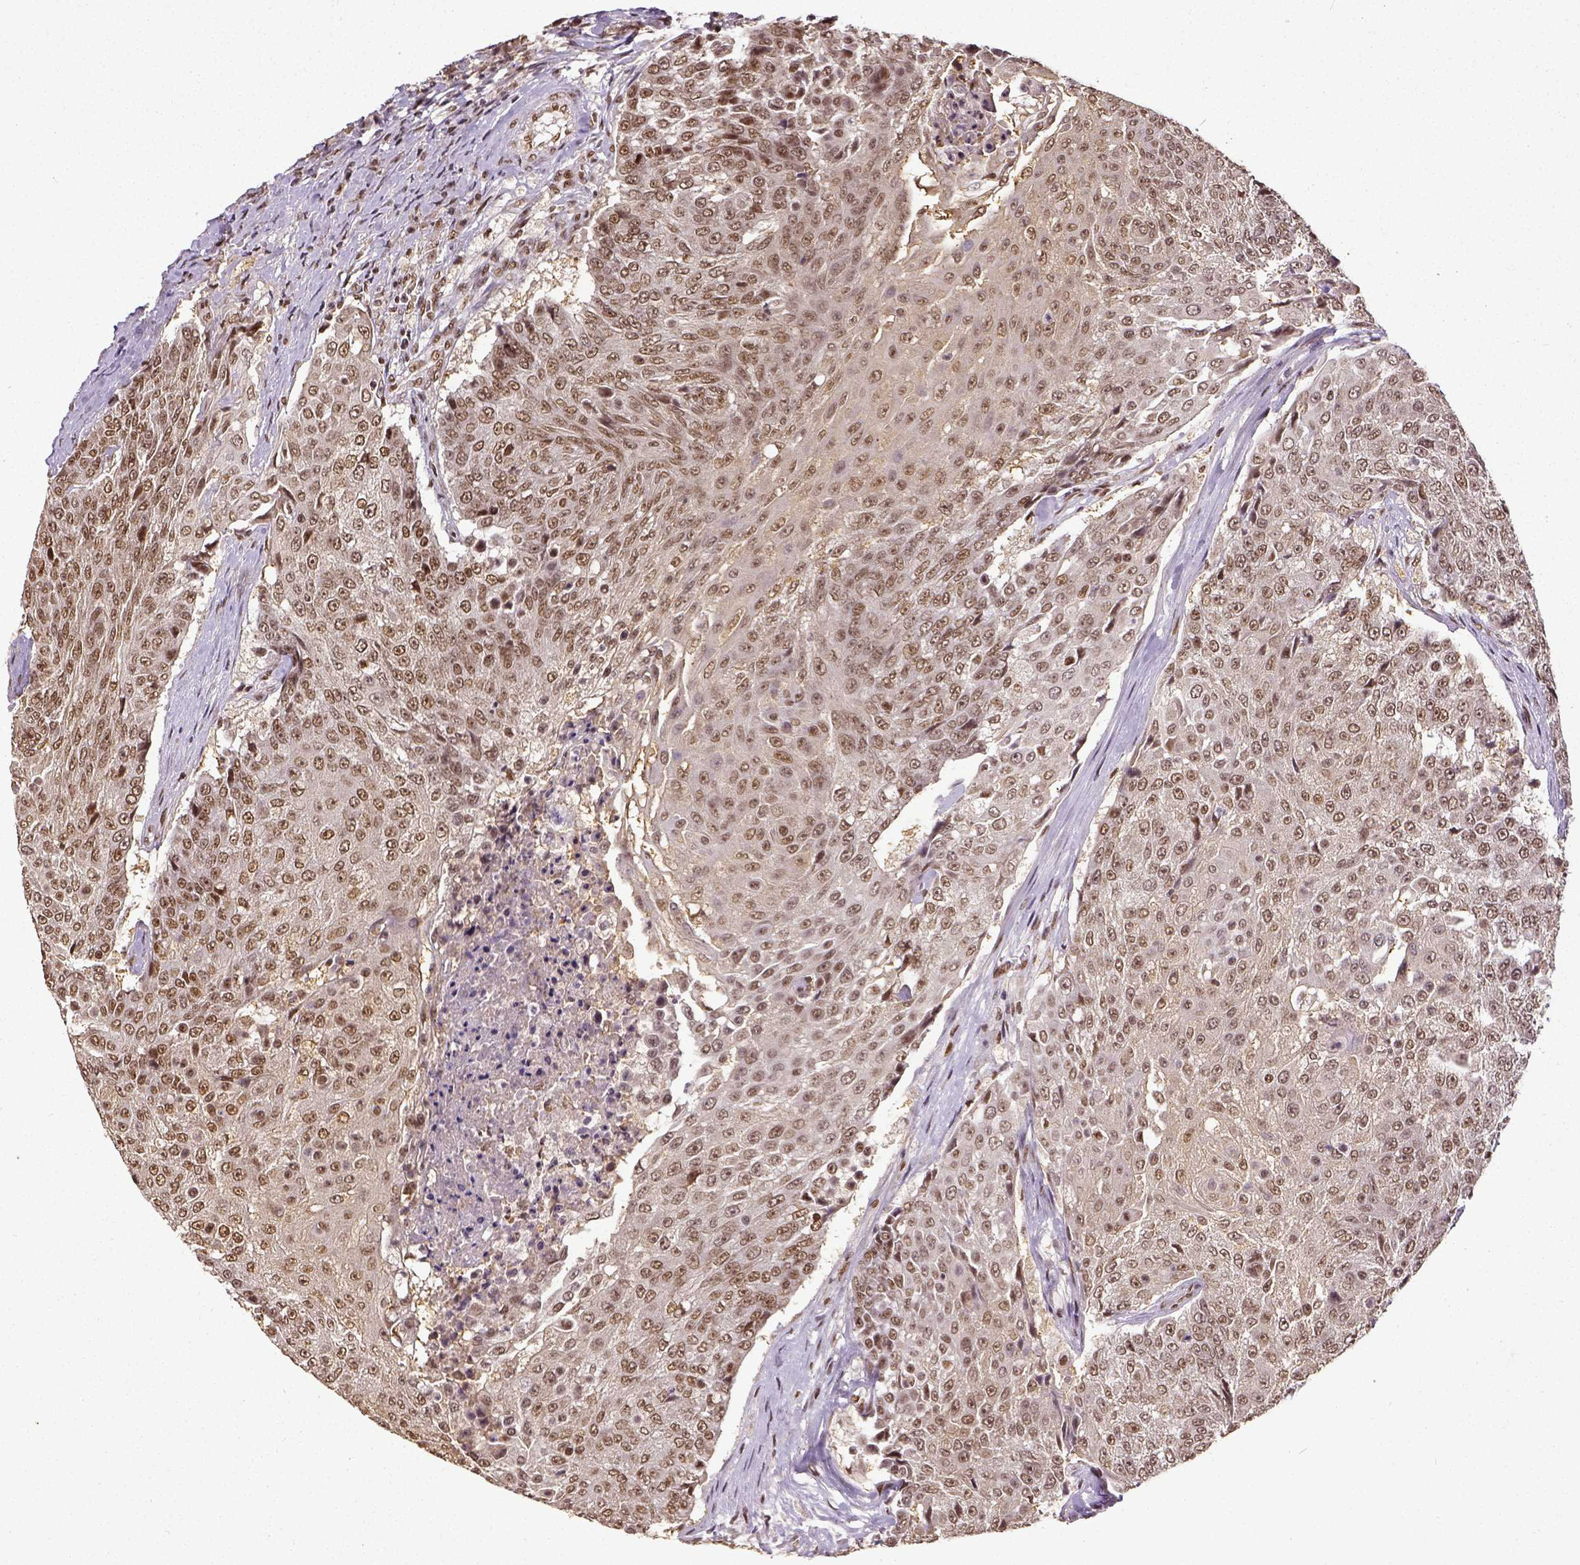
{"staining": {"intensity": "moderate", "quantity": ">75%", "location": "nuclear"}, "tissue": "urothelial cancer", "cell_type": "Tumor cells", "image_type": "cancer", "snomed": [{"axis": "morphology", "description": "Urothelial carcinoma, High grade"}, {"axis": "topography", "description": "Urinary bladder"}], "caption": "Human urothelial cancer stained with a brown dye shows moderate nuclear positive expression in approximately >75% of tumor cells.", "gene": "ATRX", "patient": {"sex": "female", "age": 63}}